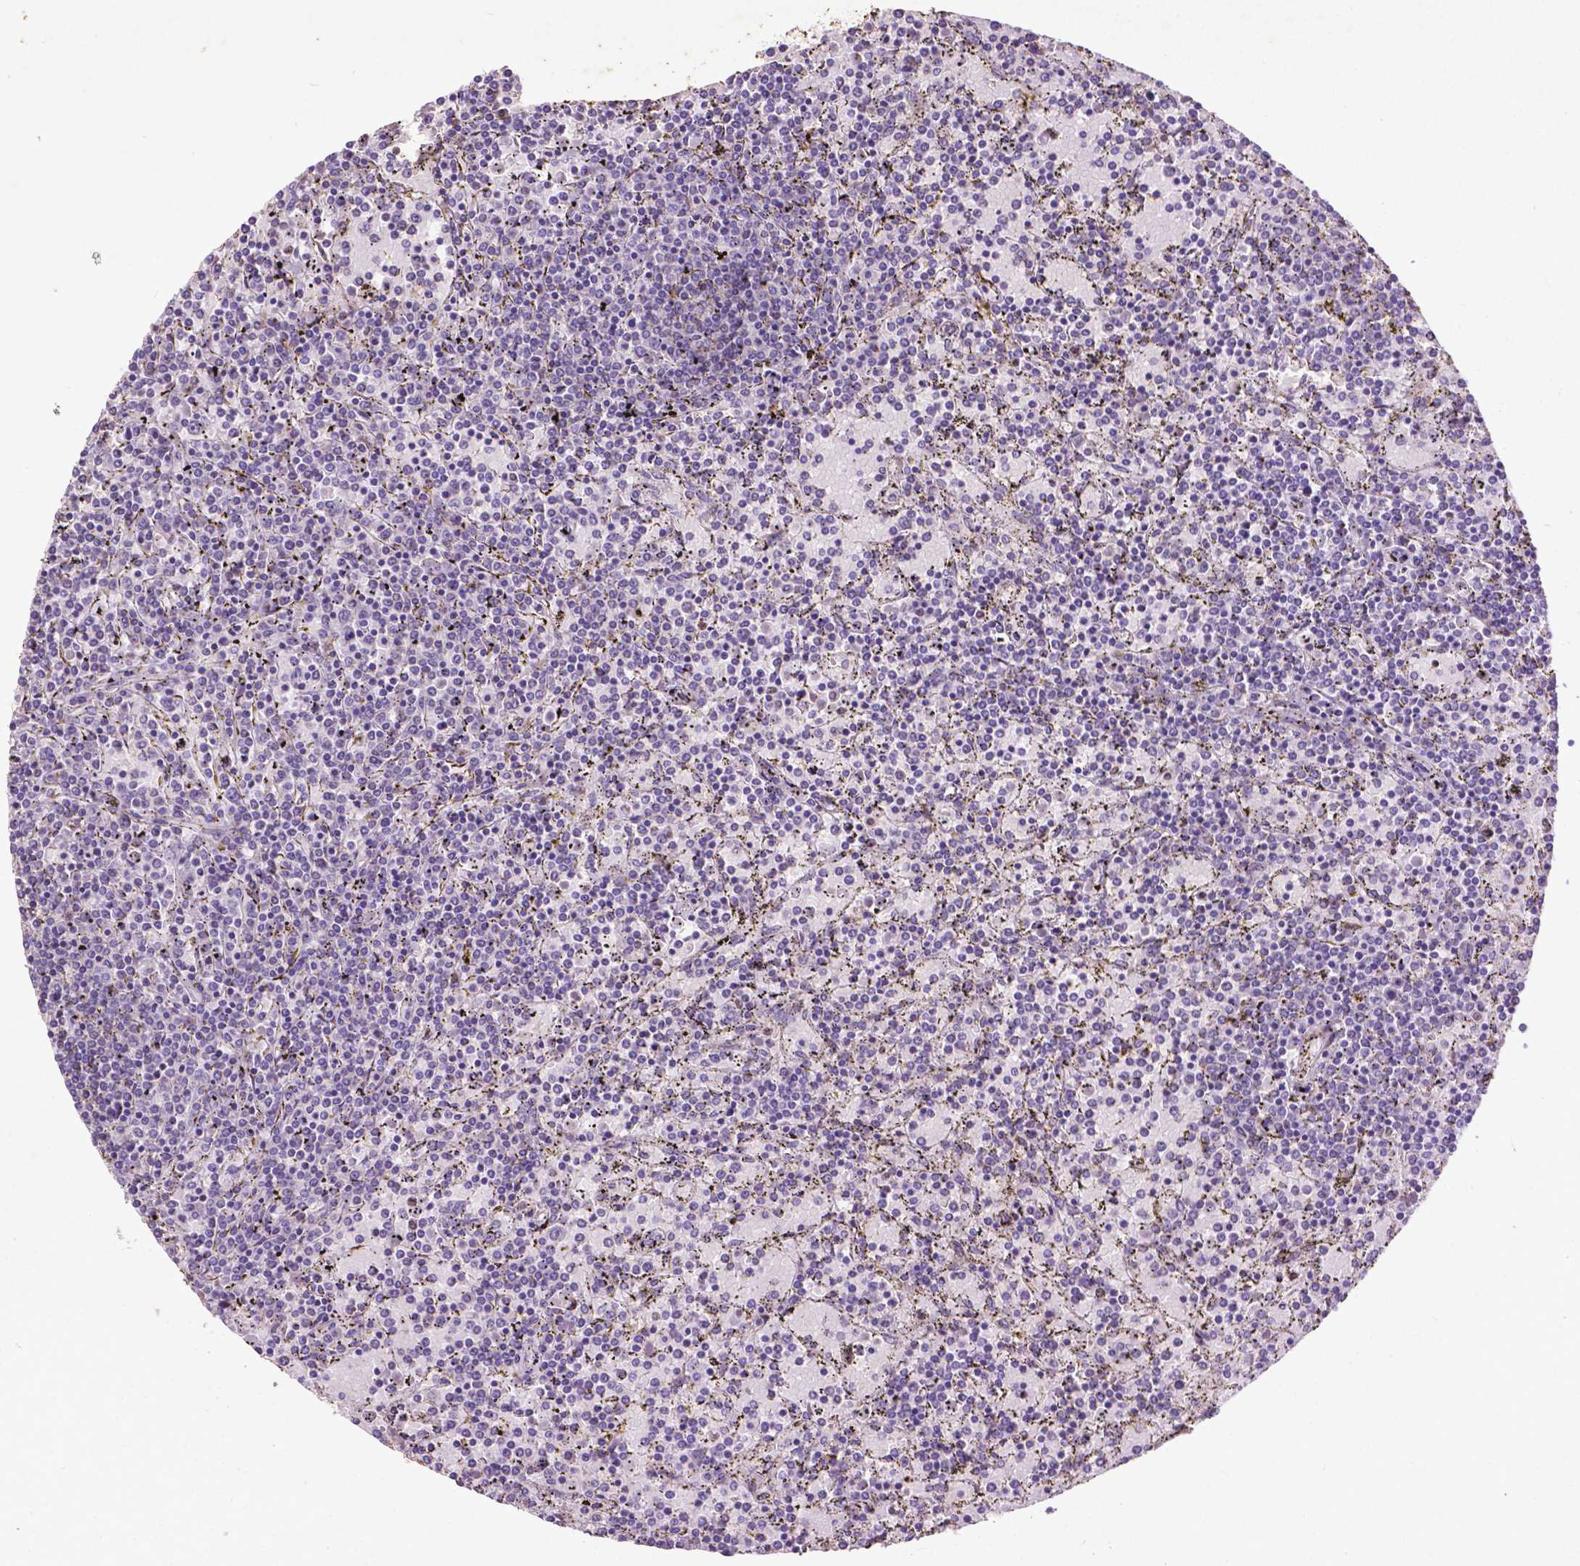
{"staining": {"intensity": "negative", "quantity": "none", "location": "none"}, "tissue": "lymphoma", "cell_type": "Tumor cells", "image_type": "cancer", "snomed": [{"axis": "morphology", "description": "Malignant lymphoma, non-Hodgkin's type, Low grade"}, {"axis": "topography", "description": "Spleen"}], "caption": "This image is of lymphoma stained with immunohistochemistry to label a protein in brown with the nuclei are counter-stained blue. There is no expression in tumor cells.", "gene": "THEGL", "patient": {"sex": "female", "age": 77}}